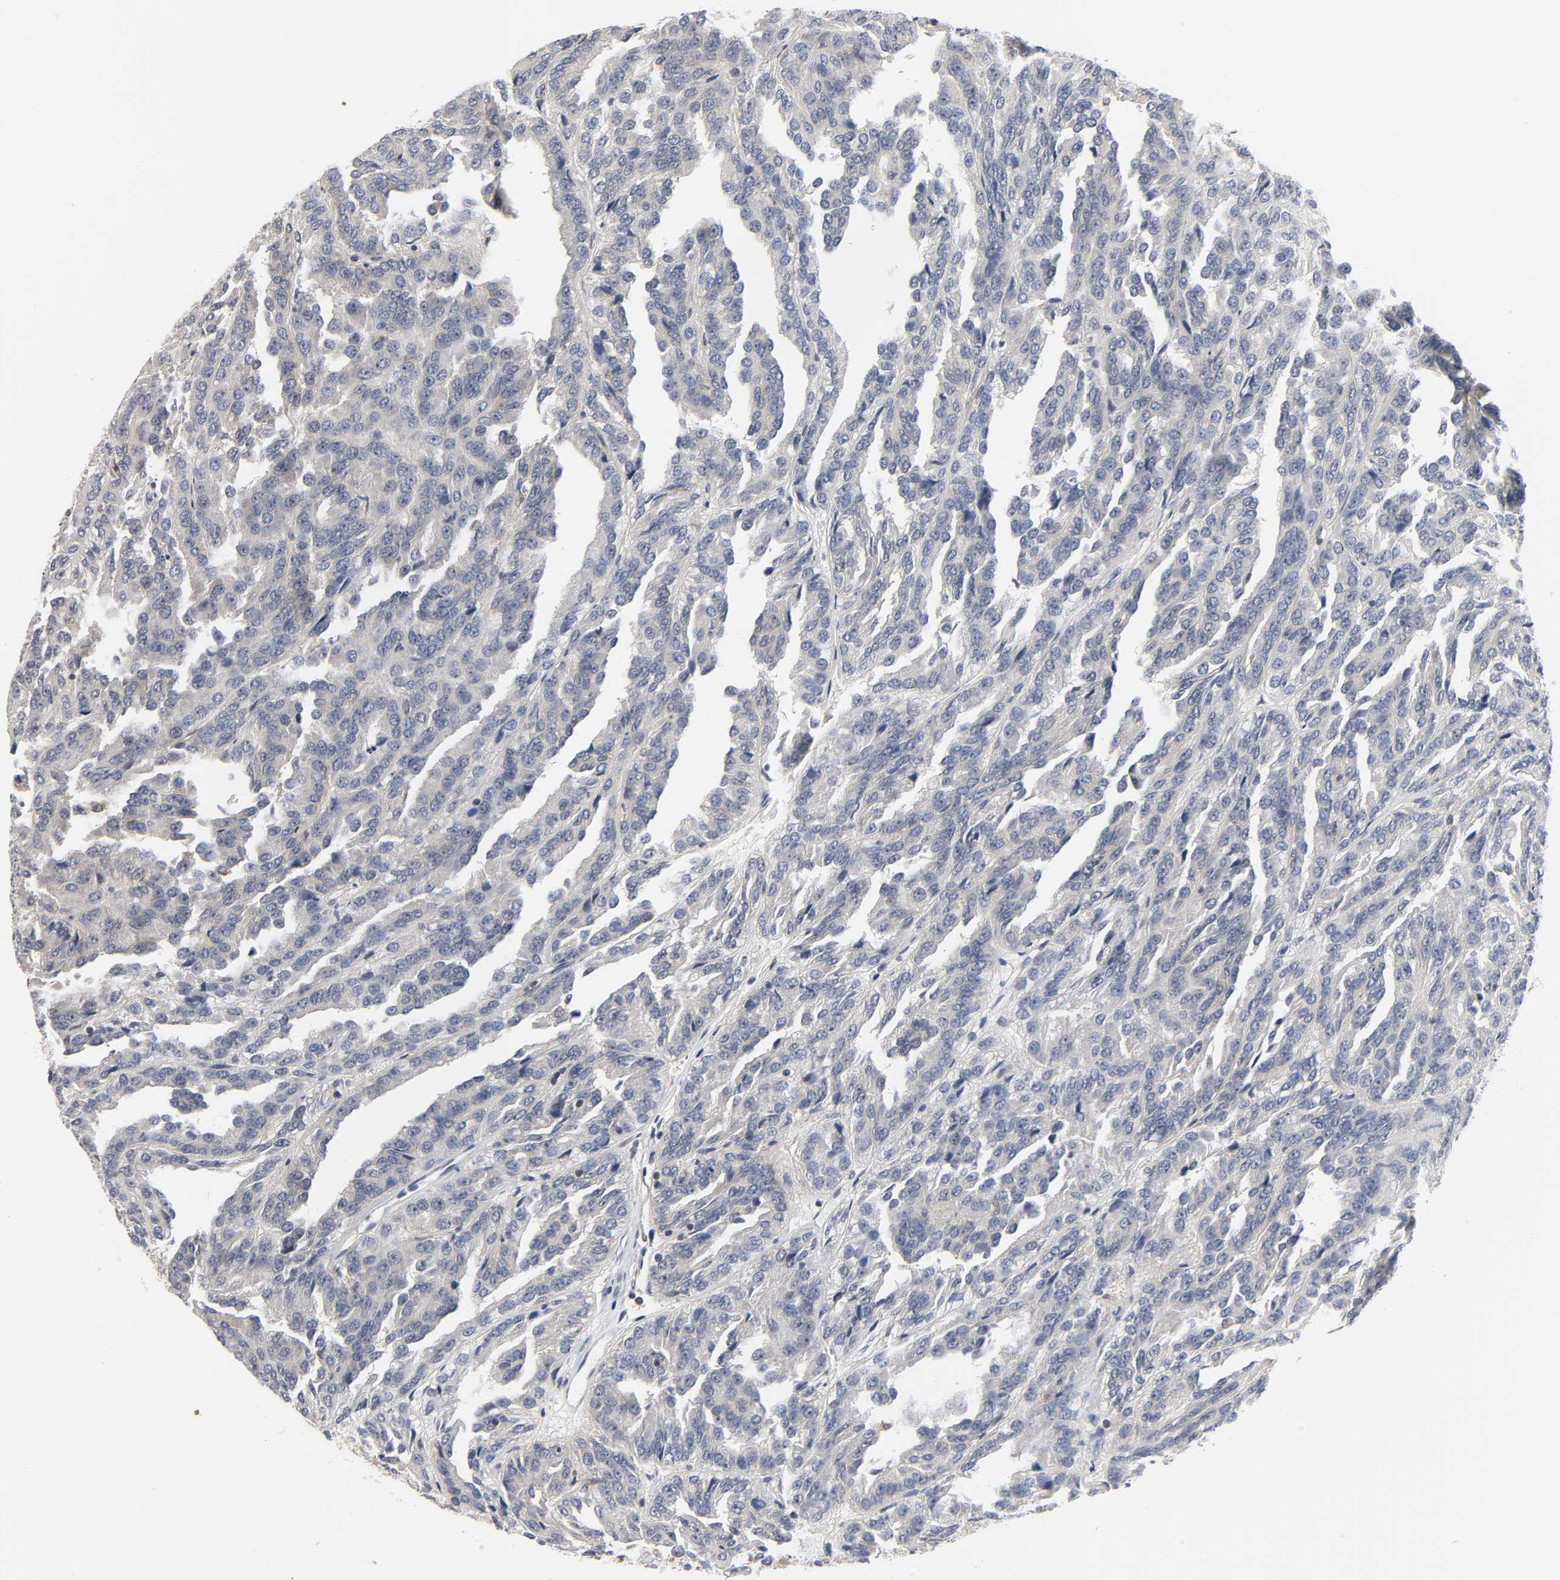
{"staining": {"intensity": "negative", "quantity": "none", "location": "none"}, "tissue": "renal cancer", "cell_type": "Tumor cells", "image_type": "cancer", "snomed": [{"axis": "morphology", "description": "Adenocarcinoma, NOS"}, {"axis": "topography", "description": "Kidney"}], "caption": "High magnification brightfield microscopy of renal adenocarcinoma stained with DAB (brown) and counterstained with hematoxylin (blue): tumor cells show no significant positivity.", "gene": "DDX10", "patient": {"sex": "male", "age": 46}}